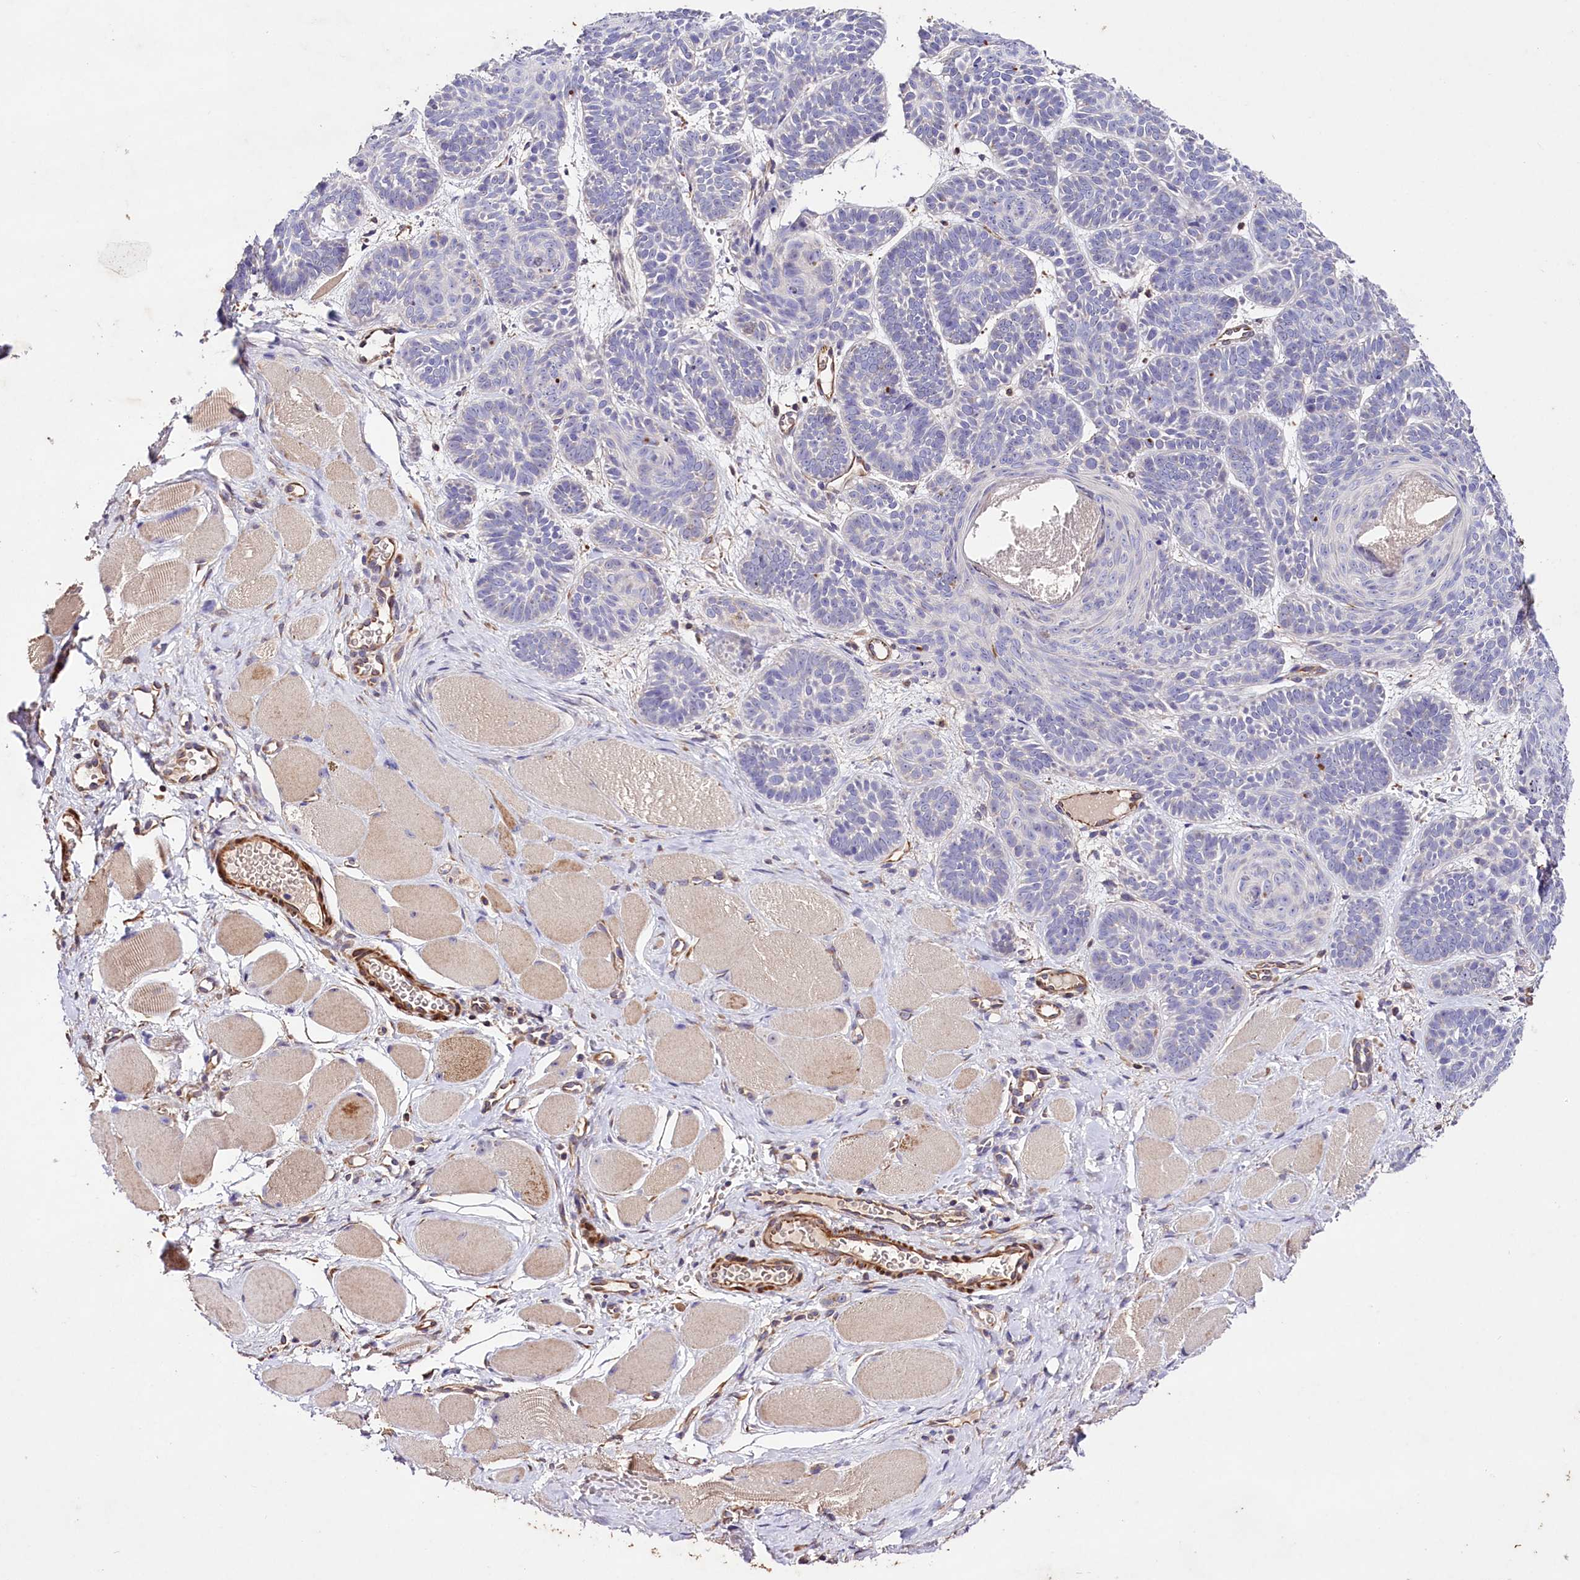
{"staining": {"intensity": "negative", "quantity": "none", "location": "none"}, "tissue": "skin cancer", "cell_type": "Tumor cells", "image_type": "cancer", "snomed": [{"axis": "morphology", "description": "Basal cell carcinoma"}, {"axis": "topography", "description": "Skin"}], "caption": "This is an immunohistochemistry micrograph of human skin basal cell carcinoma. There is no expression in tumor cells.", "gene": "SLC7A1", "patient": {"sex": "male", "age": 85}}